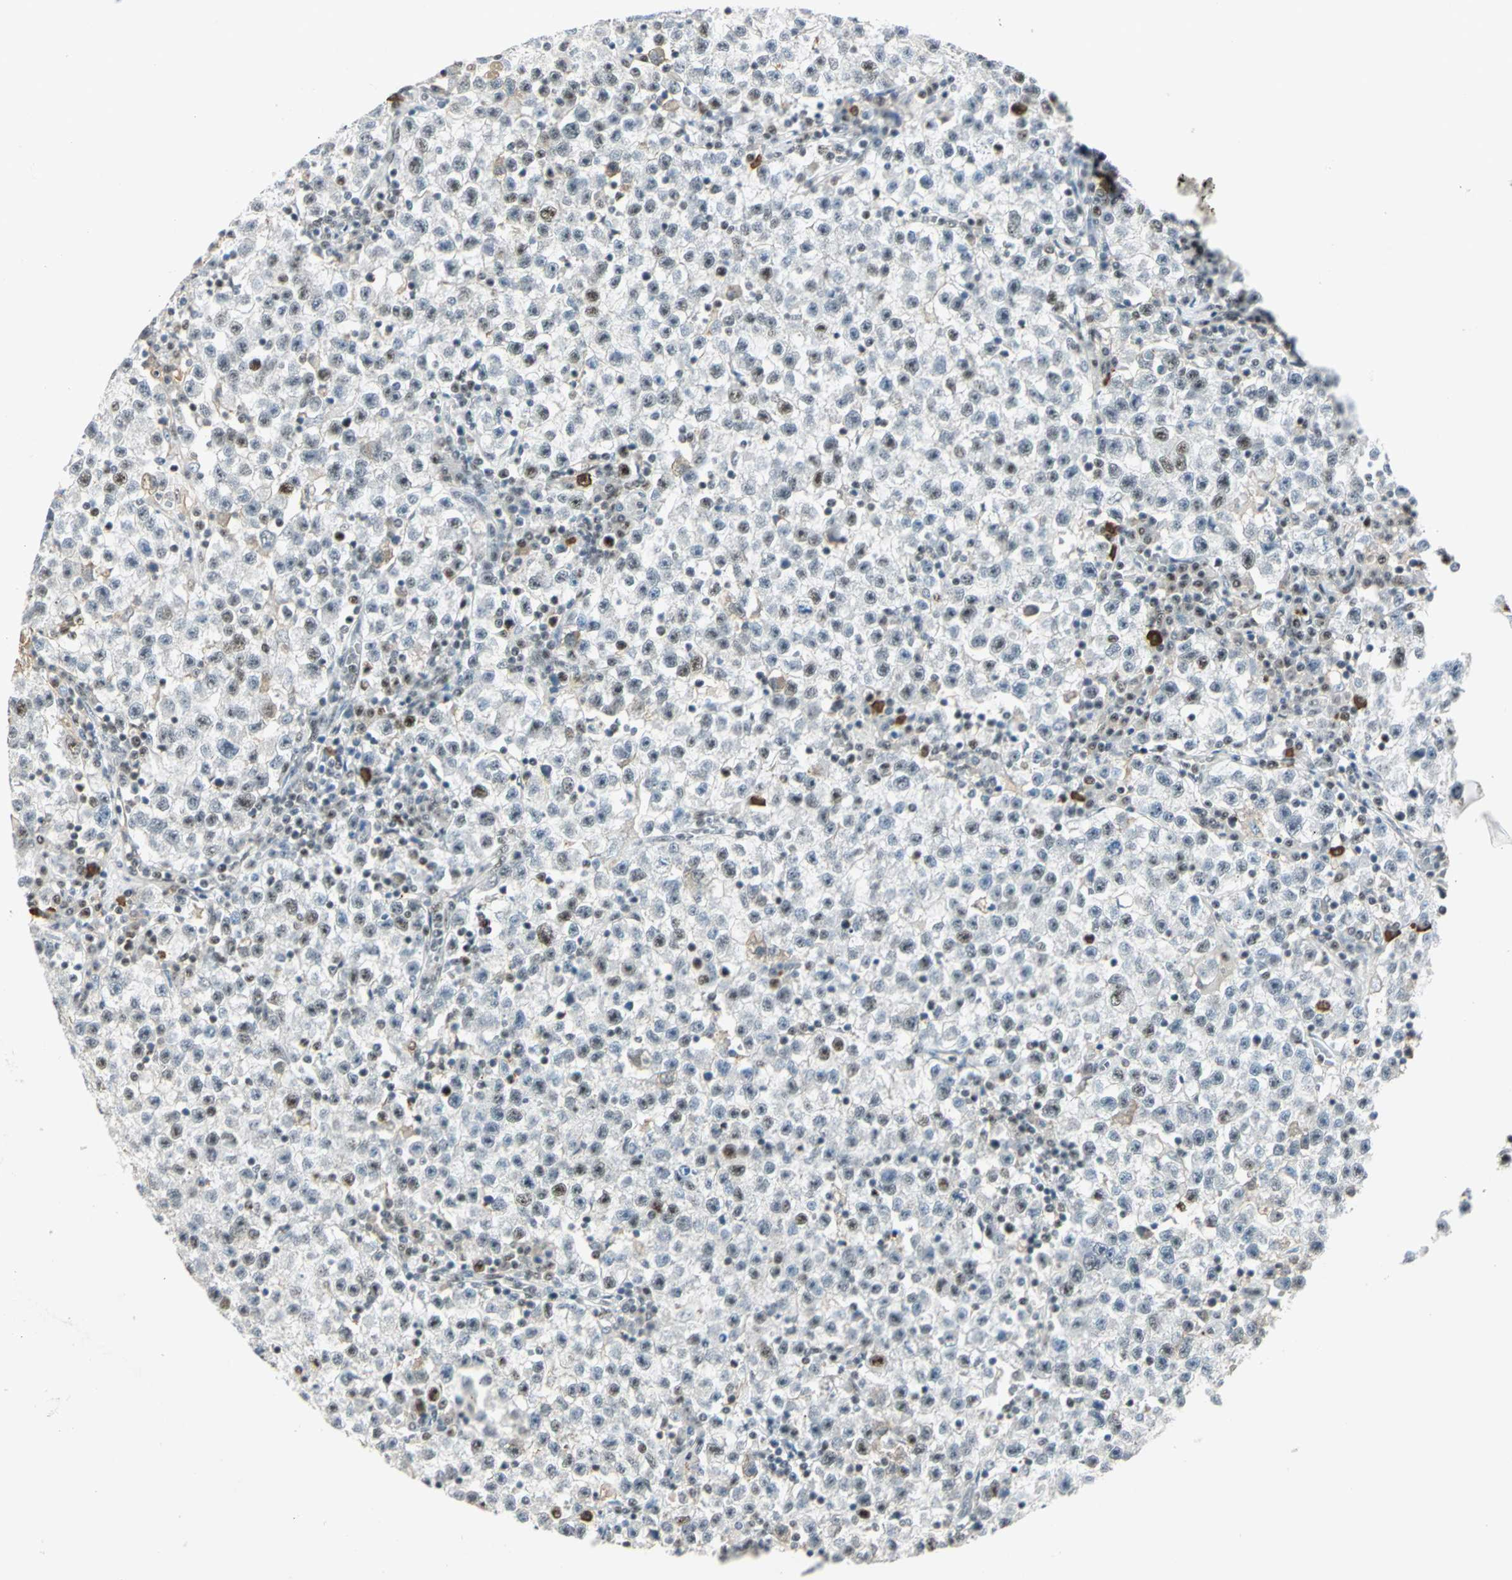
{"staining": {"intensity": "moderate", "quantity": "<25%", "location": "nuclear"}, "tissue": "testis cancer", "cell_type": "Tumor cells", "image_type": "cancer", "snomed": [{"axis": "morphology", "description": "Seminoma, NOS"}, {"axis": "topography", "description": "Testis"}], "caption": "Testis cancer stained for a protein (brown) shows moderate nuclear positive positivity in about <25% of tumor cells.", "gene": "CCNT1", "patient": {"sex": "male", "age": 22}}